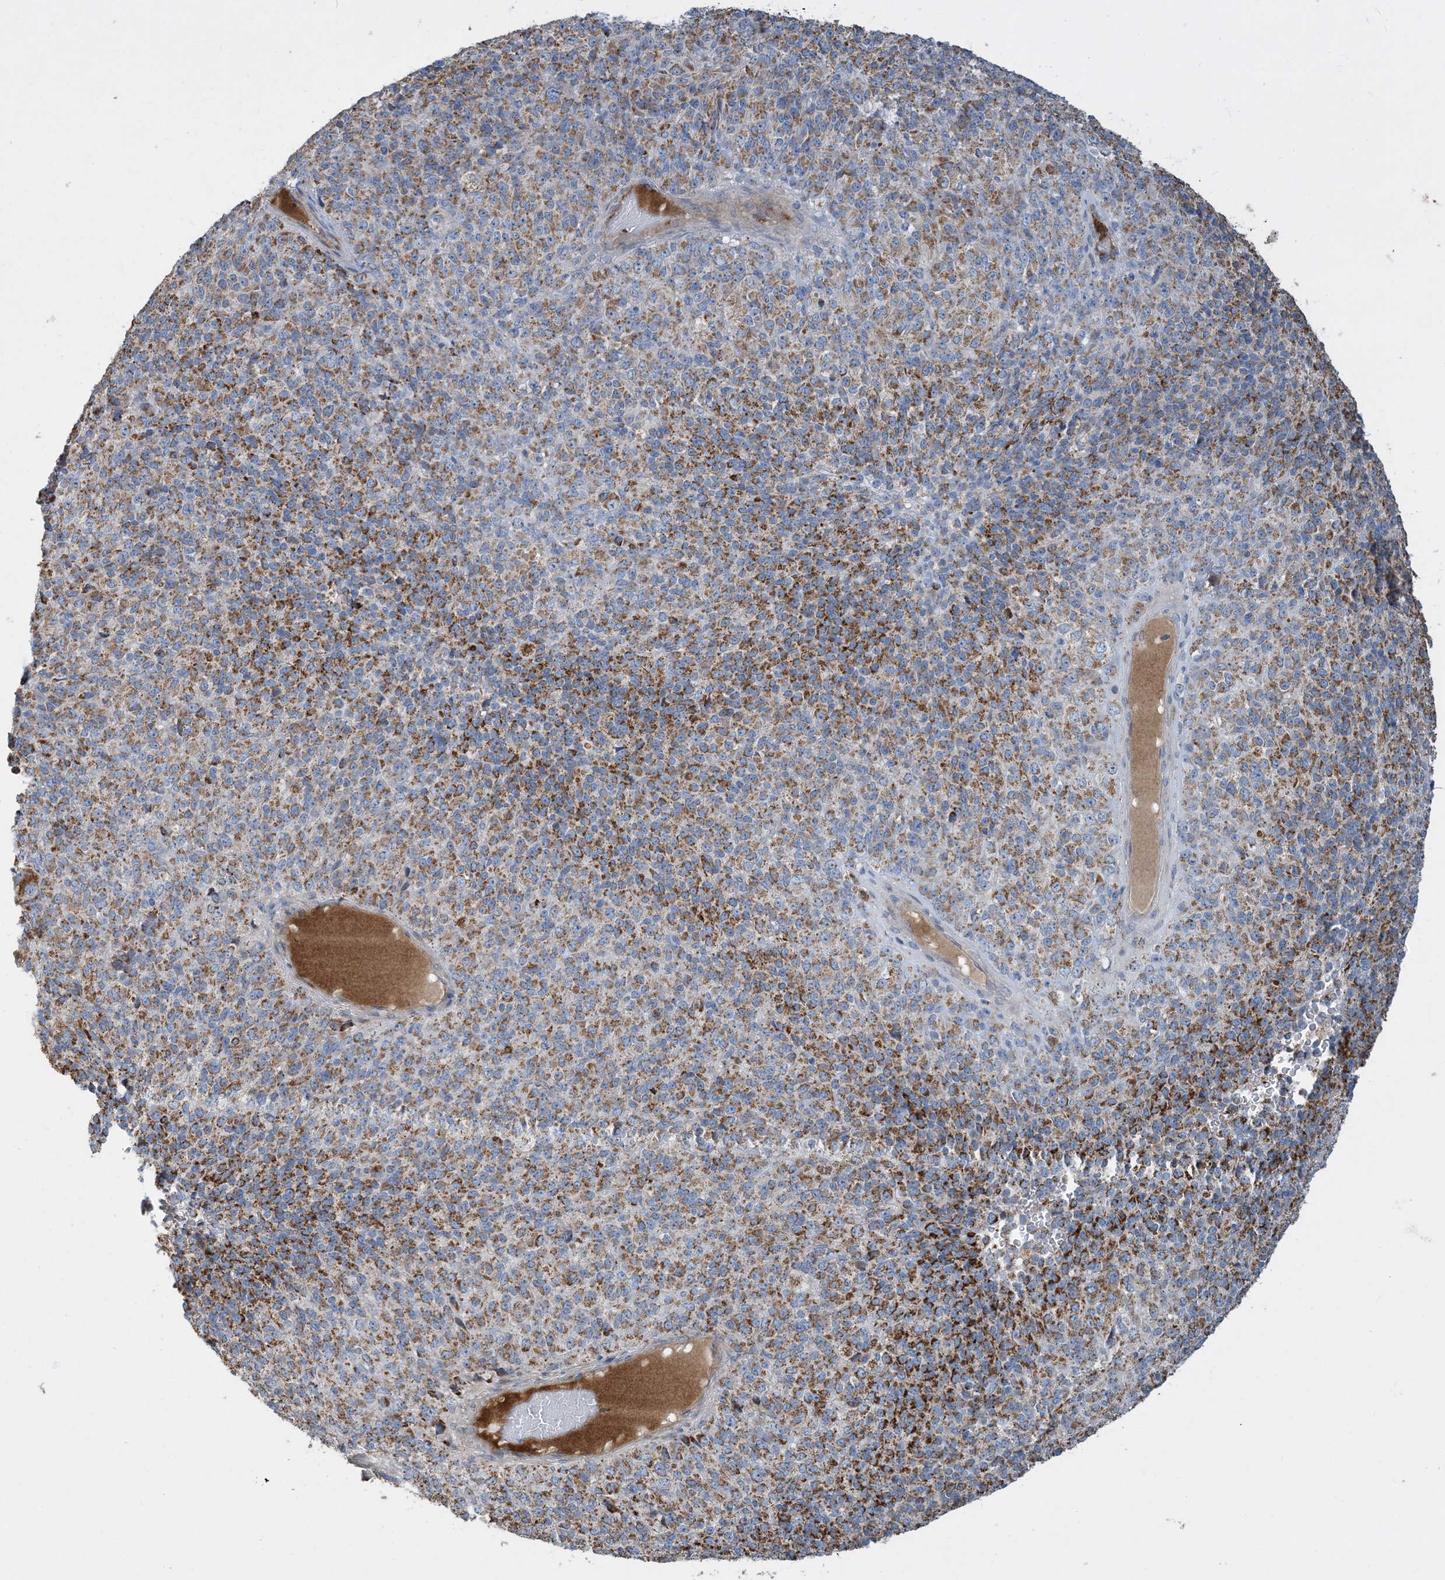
{"staining": {"intensity": "moderate", "quantity": ">75%", "location": "cytoplasmic/membranous"}, "tissue": "melanoma", "cell_type": "Tumor cells", "image_type": "cancer", "snomed": [{"axis": "morphology", "description": "Malignant melanoma, Metastatic site"}, {"axis": "topography", "description": "Brain"}], "caption": "Moderate cytoplasmic/membranous protein positivity is present in about >75% of tumor cells in melanoma.", "gene": "ECHDC1", "patient": {"sex": "female", "age": 56}}